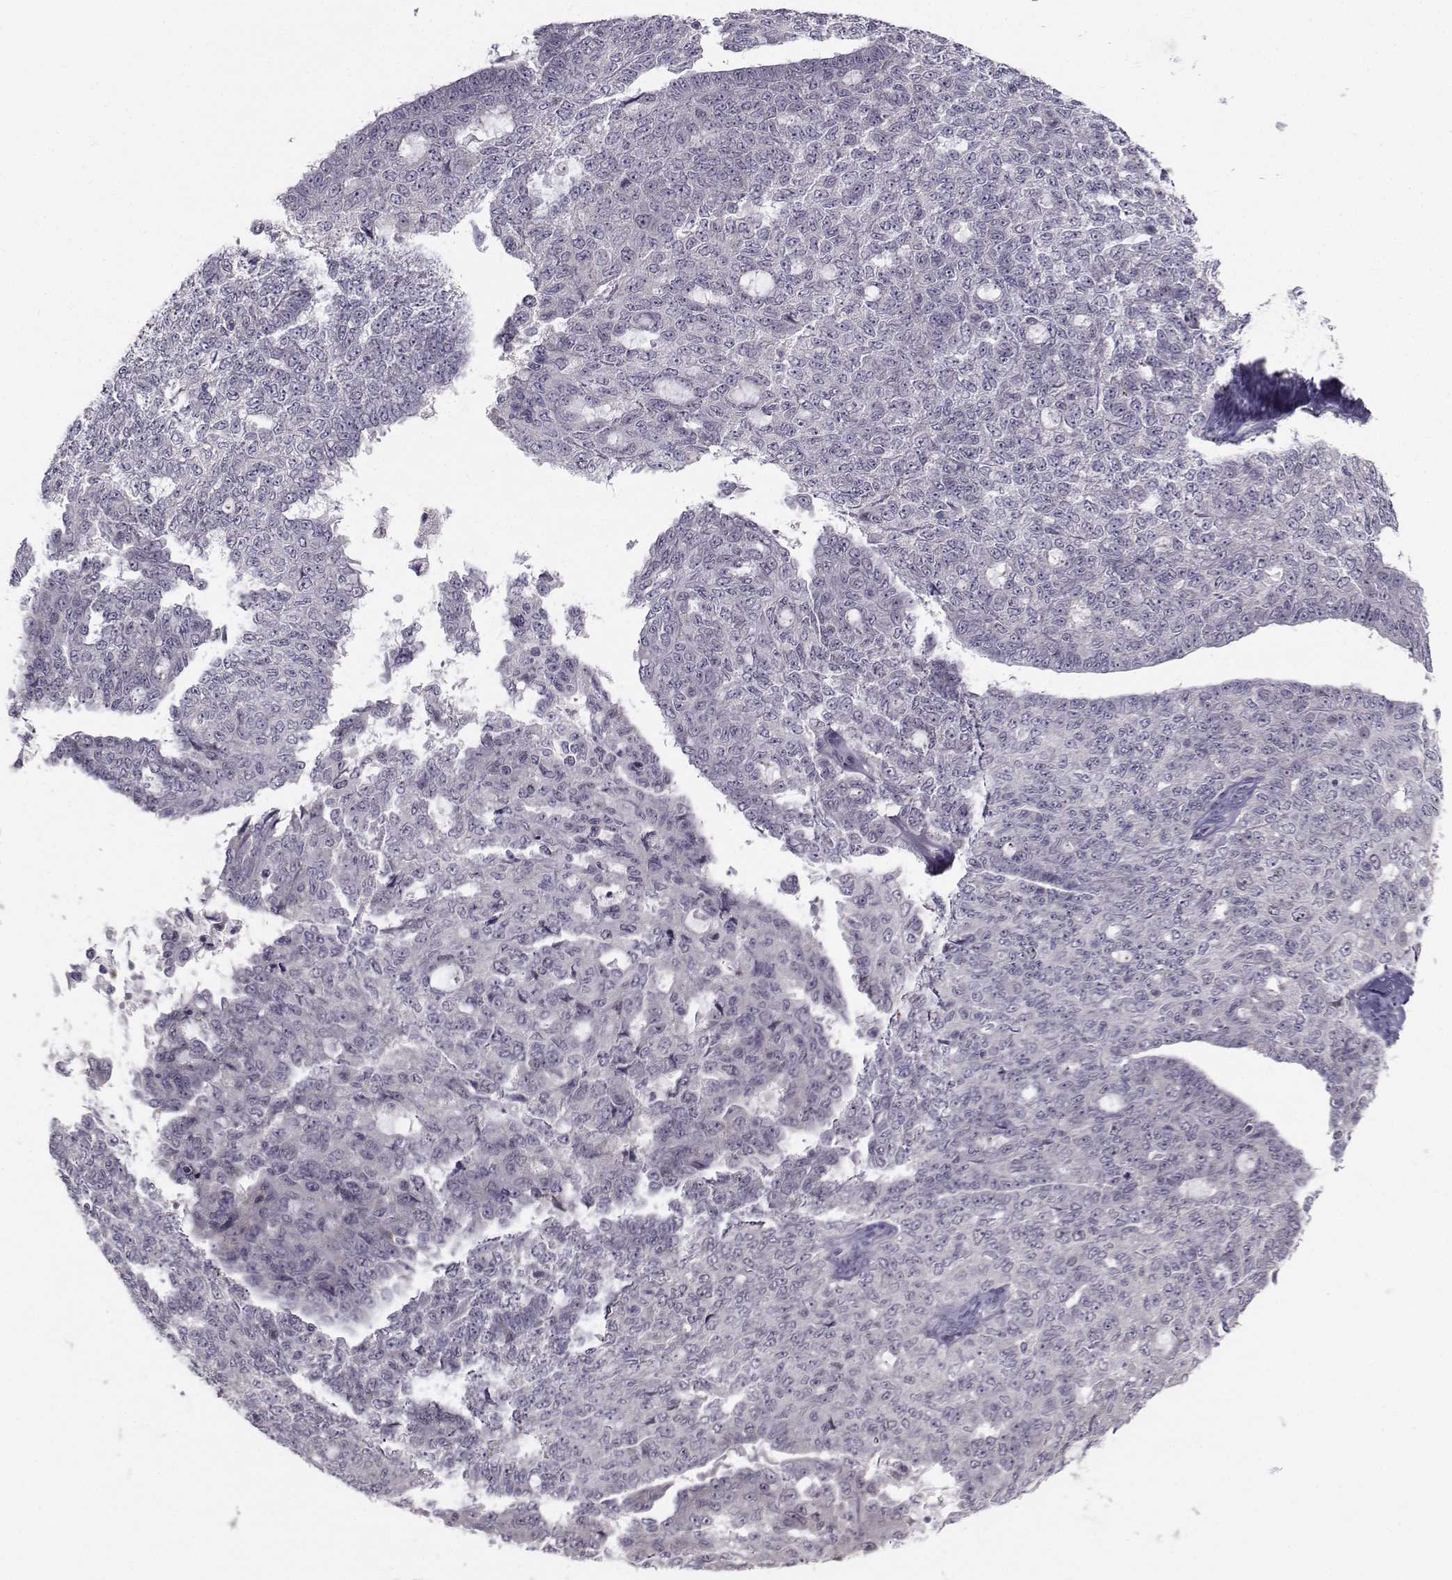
{"staining": {"intensity": "negative", "quantity": "none", "location": "none"}, "tissue": "ovarian cancer", "cell_type": "Tumor cells", "image_type": "cancer", "snomed": [{"axis": "morphology", "description": "Cystadenocarcinoma, serous, NOS"}, {"axis": "topography", "description": "Ovary"}], "caption": "This is a histopathology image of IHC staining of ovarian cancer, which shows no staining in tumor cells.", "gene": "LRP8", "patient": {"sex": "female", "age": 71}}